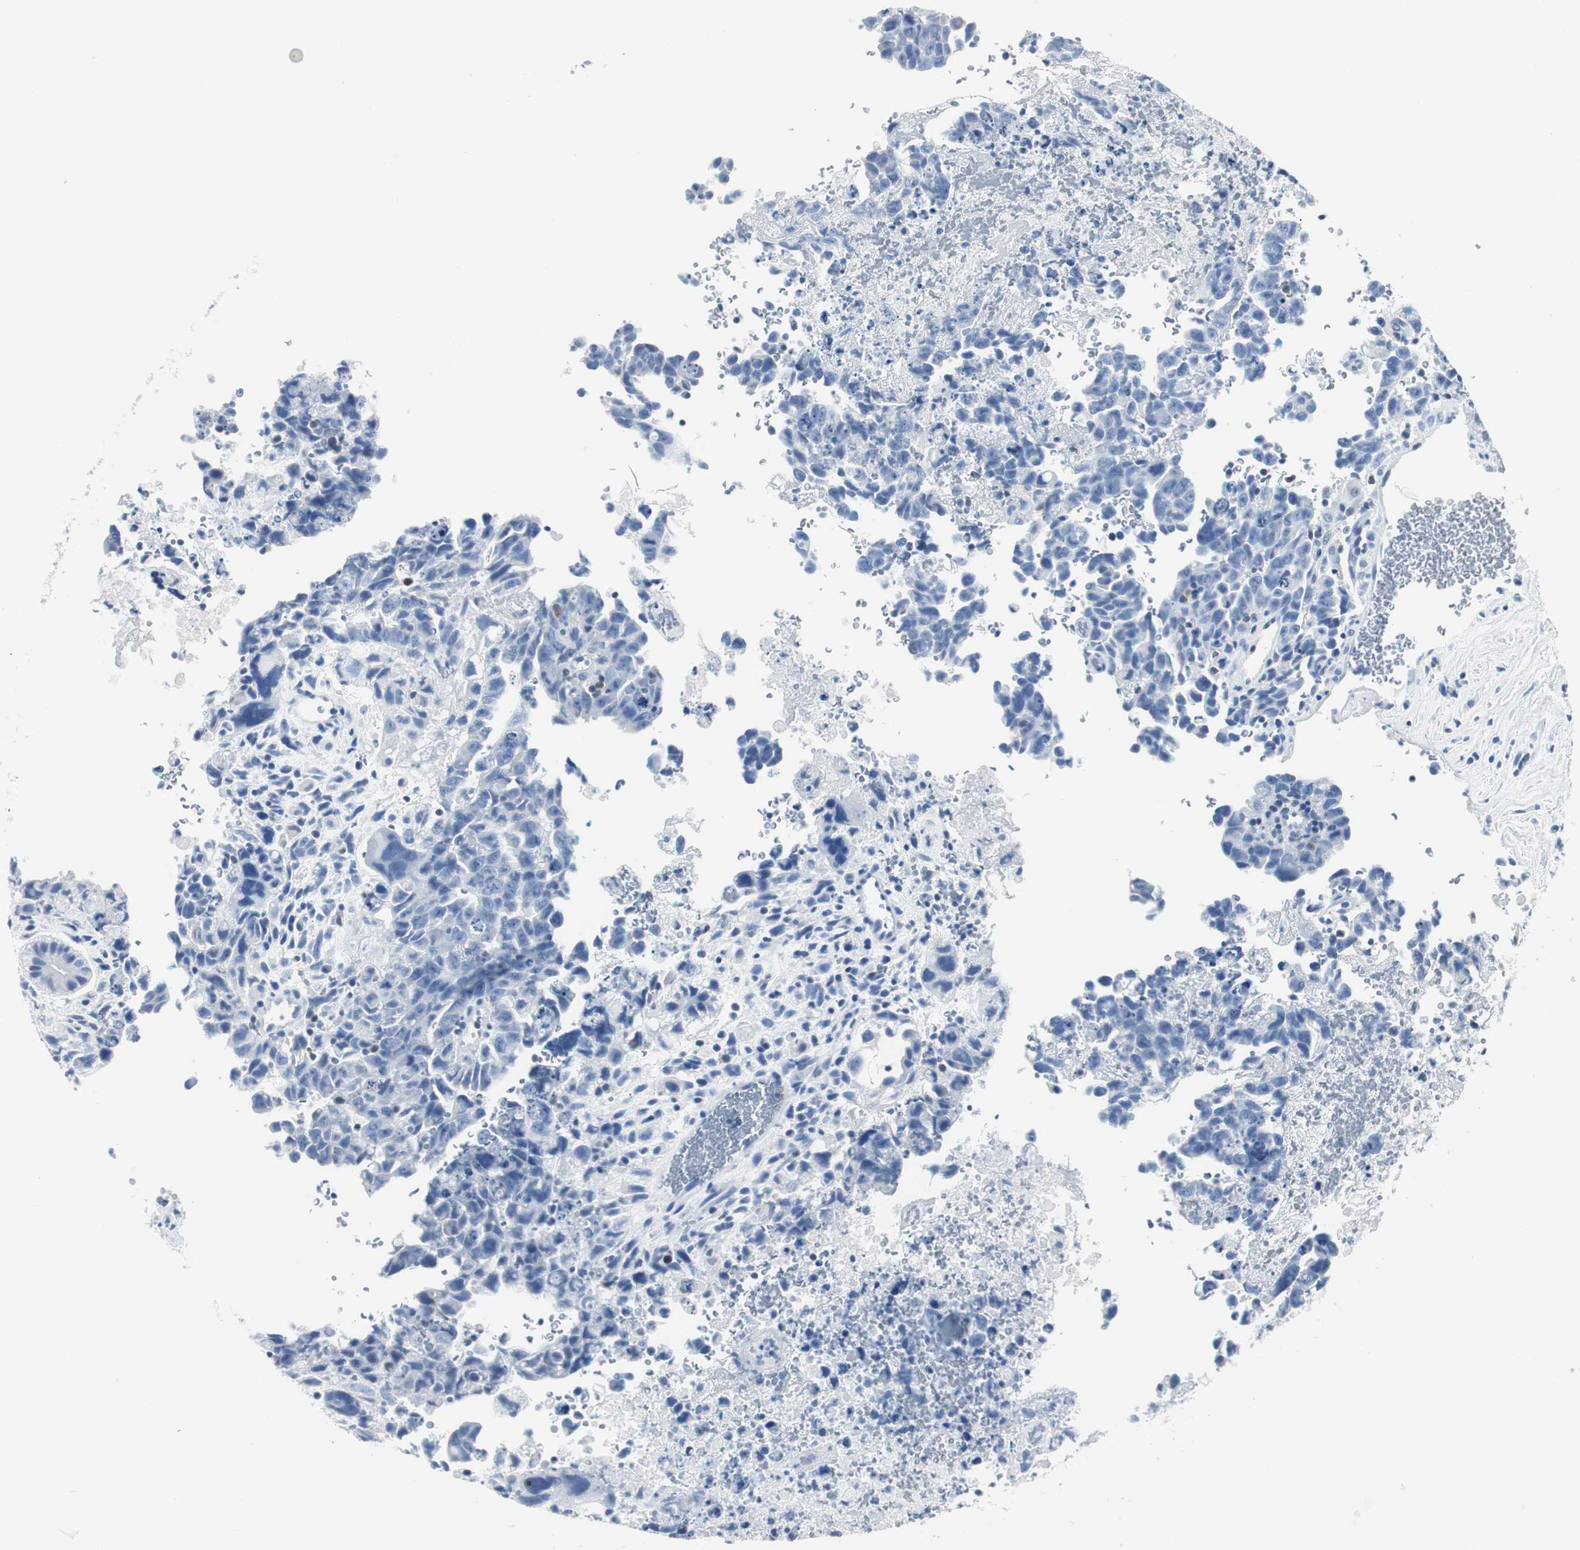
{"staining": {"intensity": "negative", "quantity": "none", "location": "none"}, "tissue": "testis cancer", "cell_type": "Tumor cells", "image_type": "cancer", "snomed": [{"axis": "morphology", "description": "Carcinoma, Embryonal, NOS"}, {"axis": "topography", "description": "Testis"}], "caption": "This is an immunohistochemistry (IHC) micrograph of human testis cancer. There is no expression in tumor cells.", "gene": "GAP43", "patient": {"sex": "male", "age": 28}}